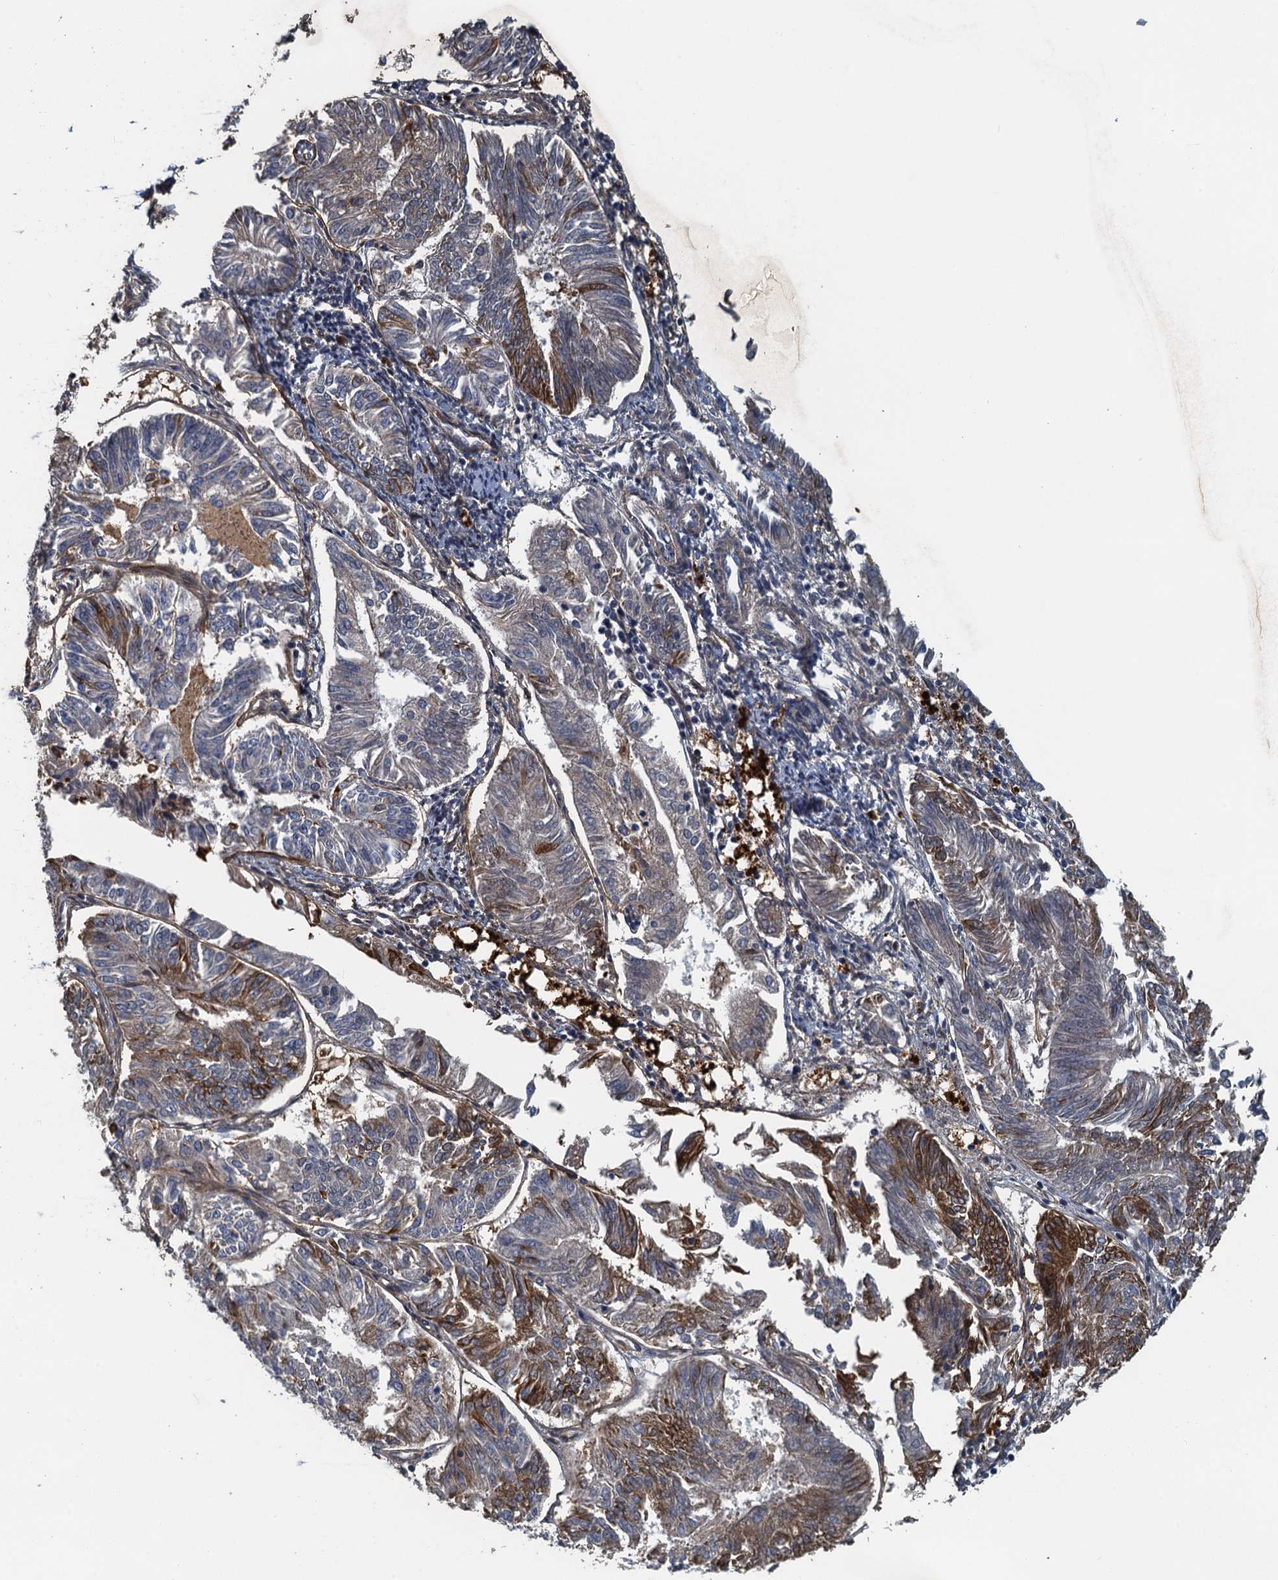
{"staining": {"intensity": "moderate", "quantity": "<25%", "location": "cytoplasmic/membranous"}, "tissue": "endometrial cancer", "cell_type": "Tumor cells", "image_type": "cancer", "snomed": [{"axis": "morphology", "description": "Adenocarcinoma, NOS"}, {"axis": "topography", "description": "Endometrium"}], "caption": "Human adenocarcinoma (endometrial) stained with a brown dye displays moderate cytoplasmic/membranous positive staining in approximately <25% of tumor cells.", "gene": "AGRN", "patient": {"sex": "female", "age": 58}}